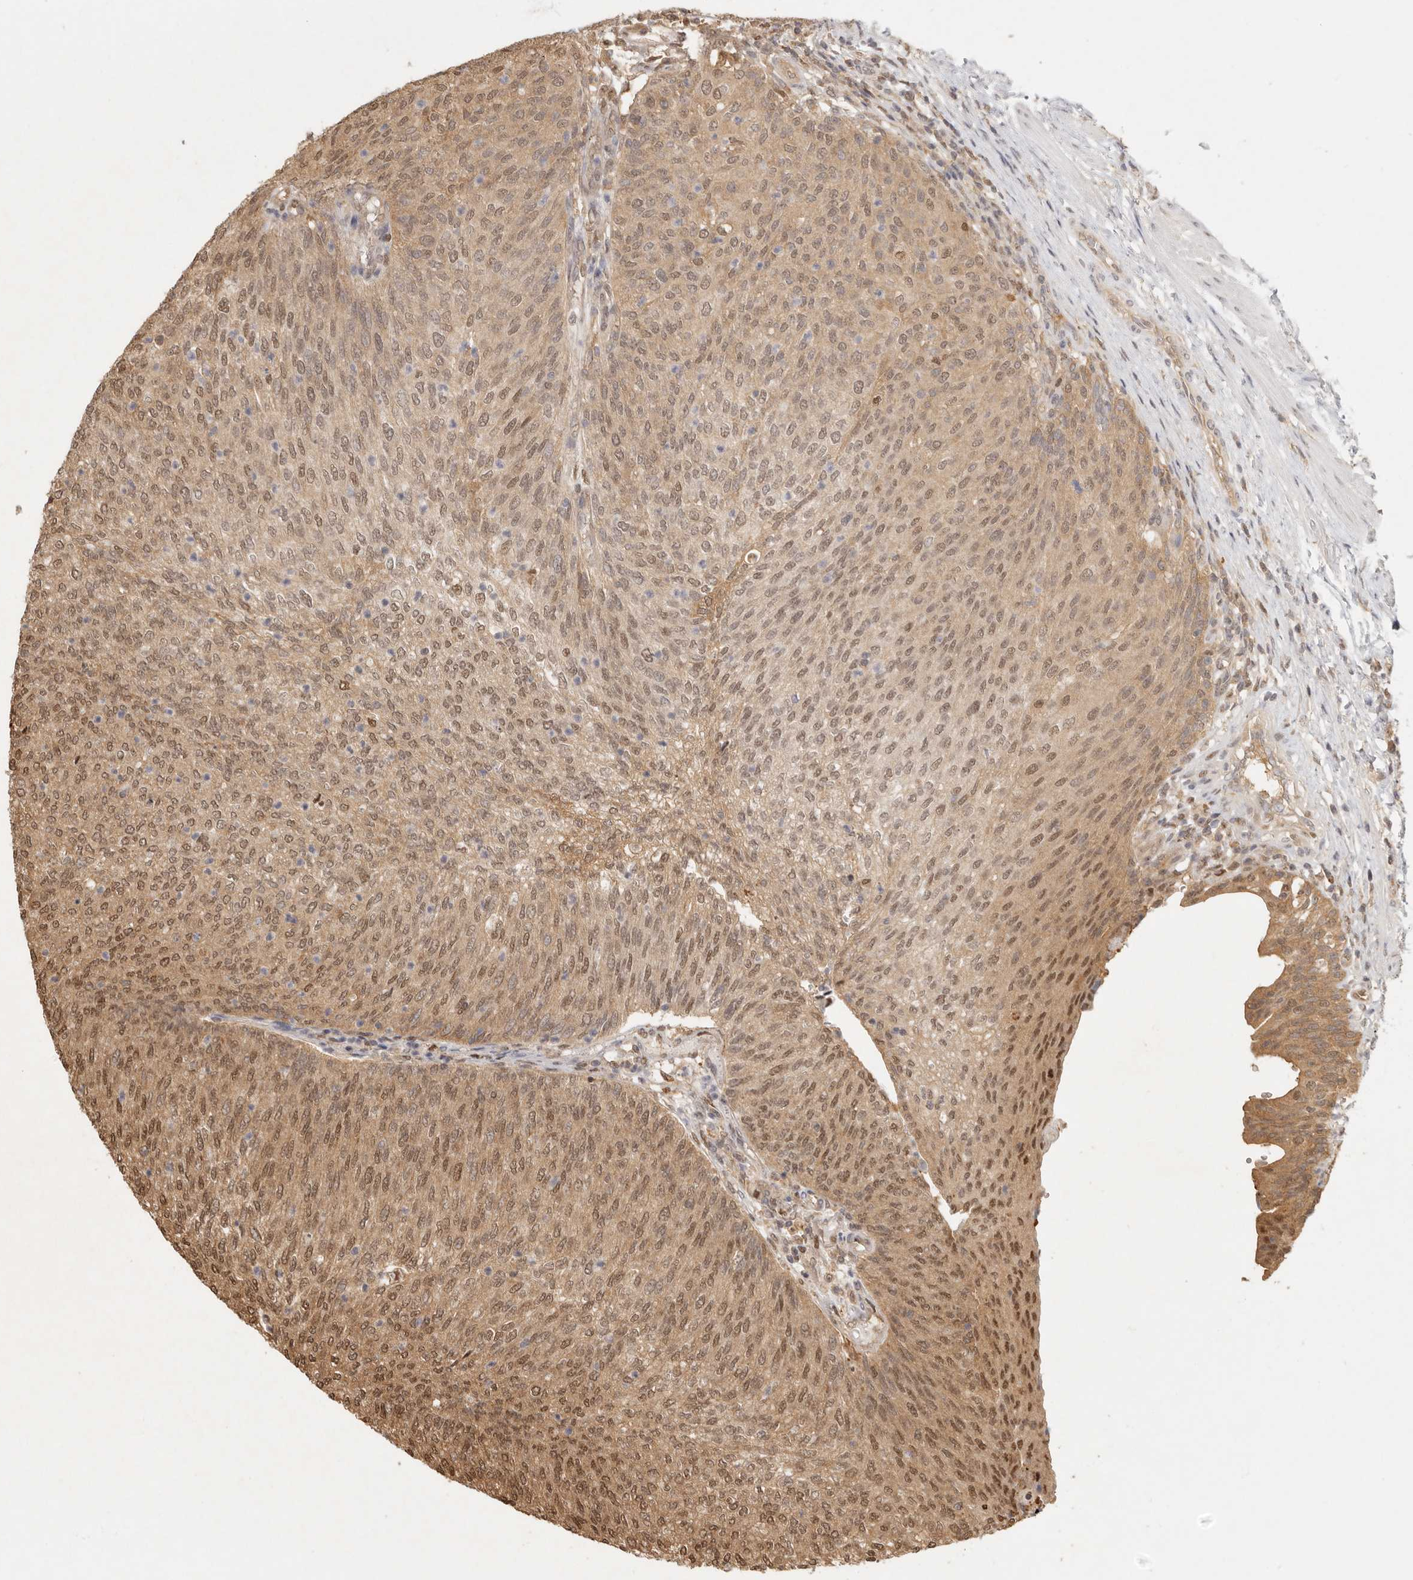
{"staining": {"intensity": "moderate", "quantity": ">75%", "location": "cytoplasmic/membranous,nuclear"}, "tissue": "urothelial cancer", "cell_type": "Tumor cells", "image_type": "cancer", "snomed": [{"axis": "morphology", "description": "Urothelial carcinoma, Low grade"}, {"axis": "topography", "description": "Urinary bladder"}], "caption": "Moderate cytoplasmic/membranous and nuclear protein expression is appreciated in approximately >75% of tumor cells in urothelial cancer.", "gene": "PSMA5", "patient": {"sex": "female", "age": 79}}